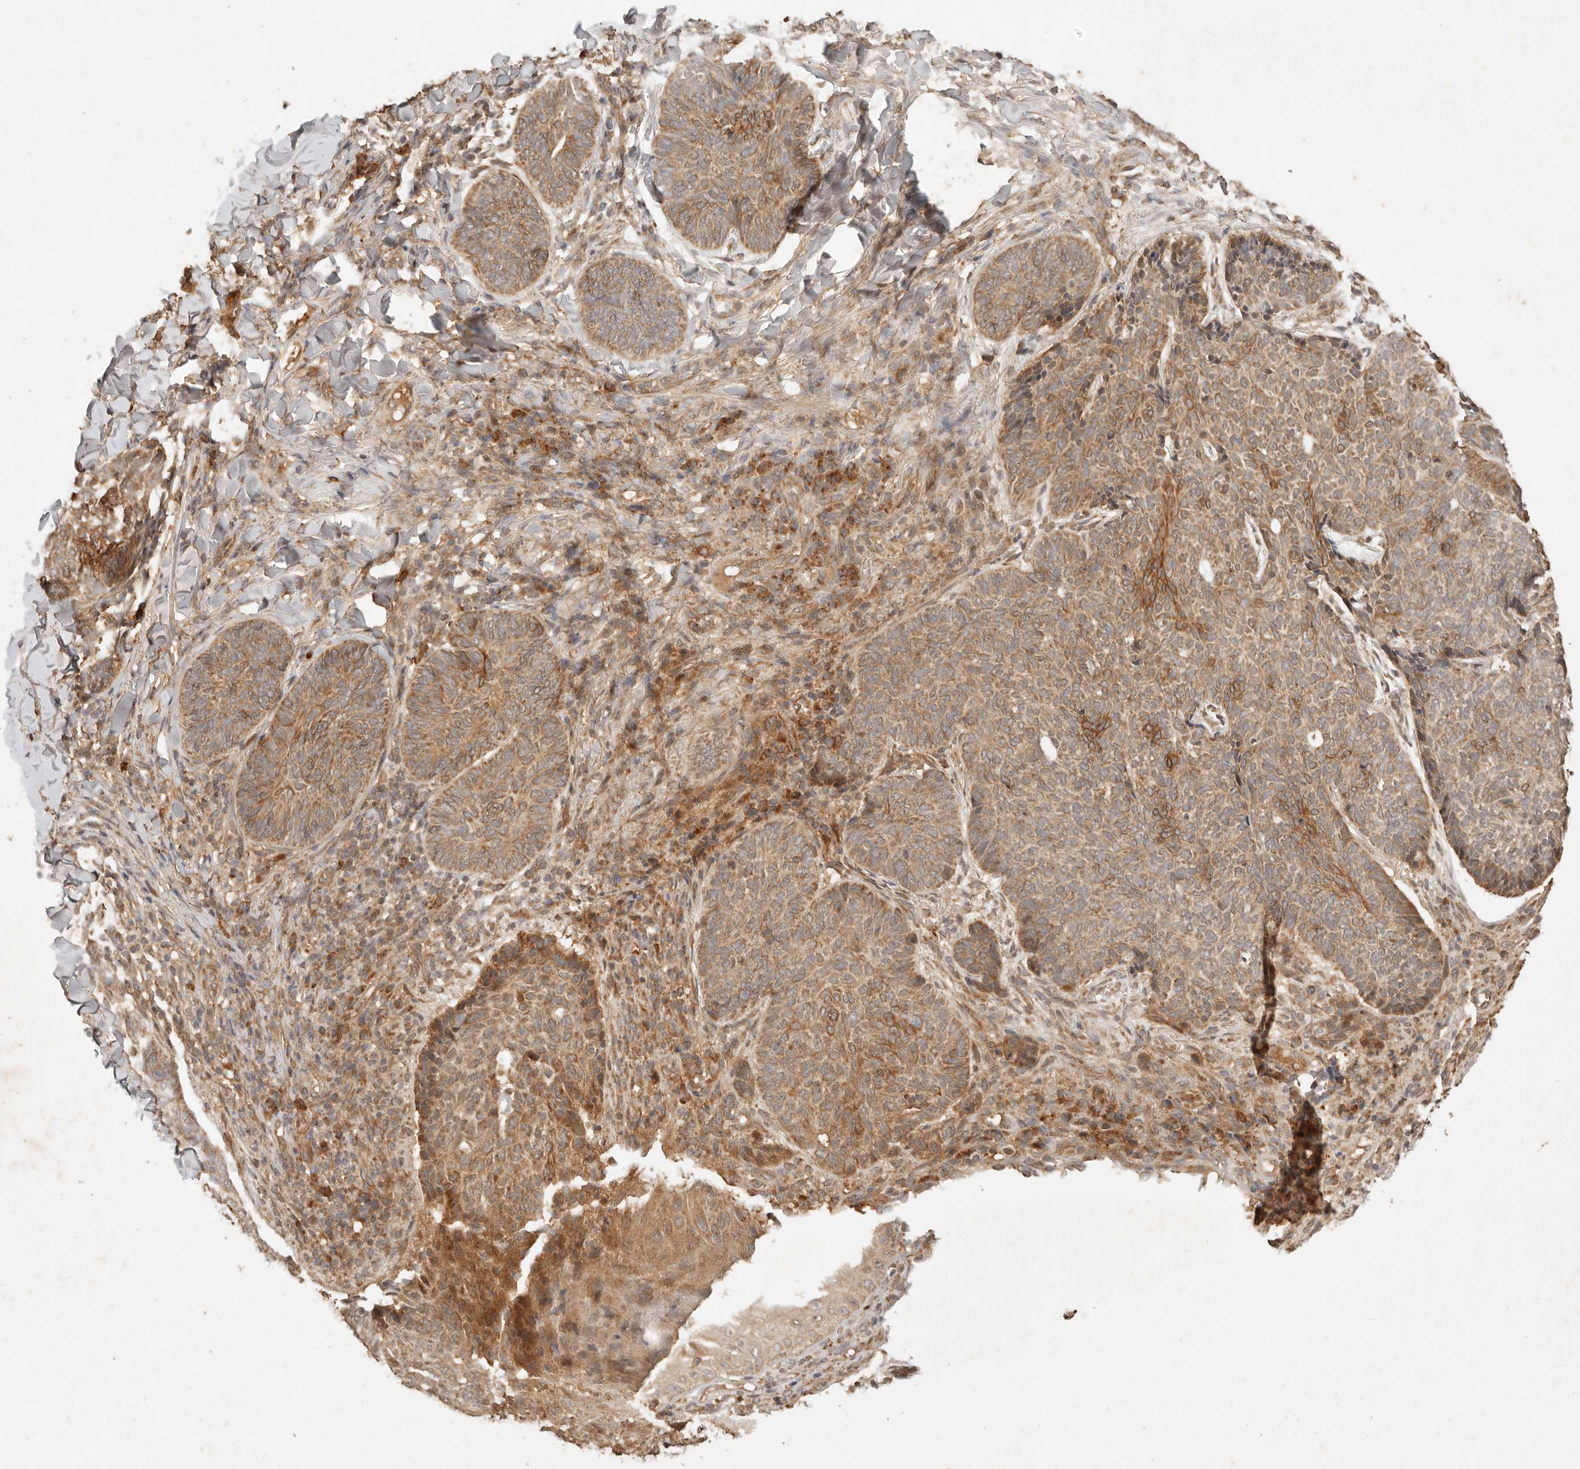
{"staining": {"intensity": "moderate", "quantity": ">75%", "location": "cytoplasmic/membranous"}, "tissue": "skin cancer", "cell_type": "Tumor cells", "image_type": "cancer", "snomed": [{"axis": "morphology", "description": "Normal tissue, NOS"}, {"axis": "morphology", "description": "Basal cell carcinoma"}, {"axis": "topography", "description": "Skin"}], "caption": "Immunohistochemical staining of skin basal cell carcinoma displays moderate cytoplasmic/membranous protein staining in about >75% of tumor cells.", "gene": "CLEC4C", "patient": {"sex": "male", "age": 50}}